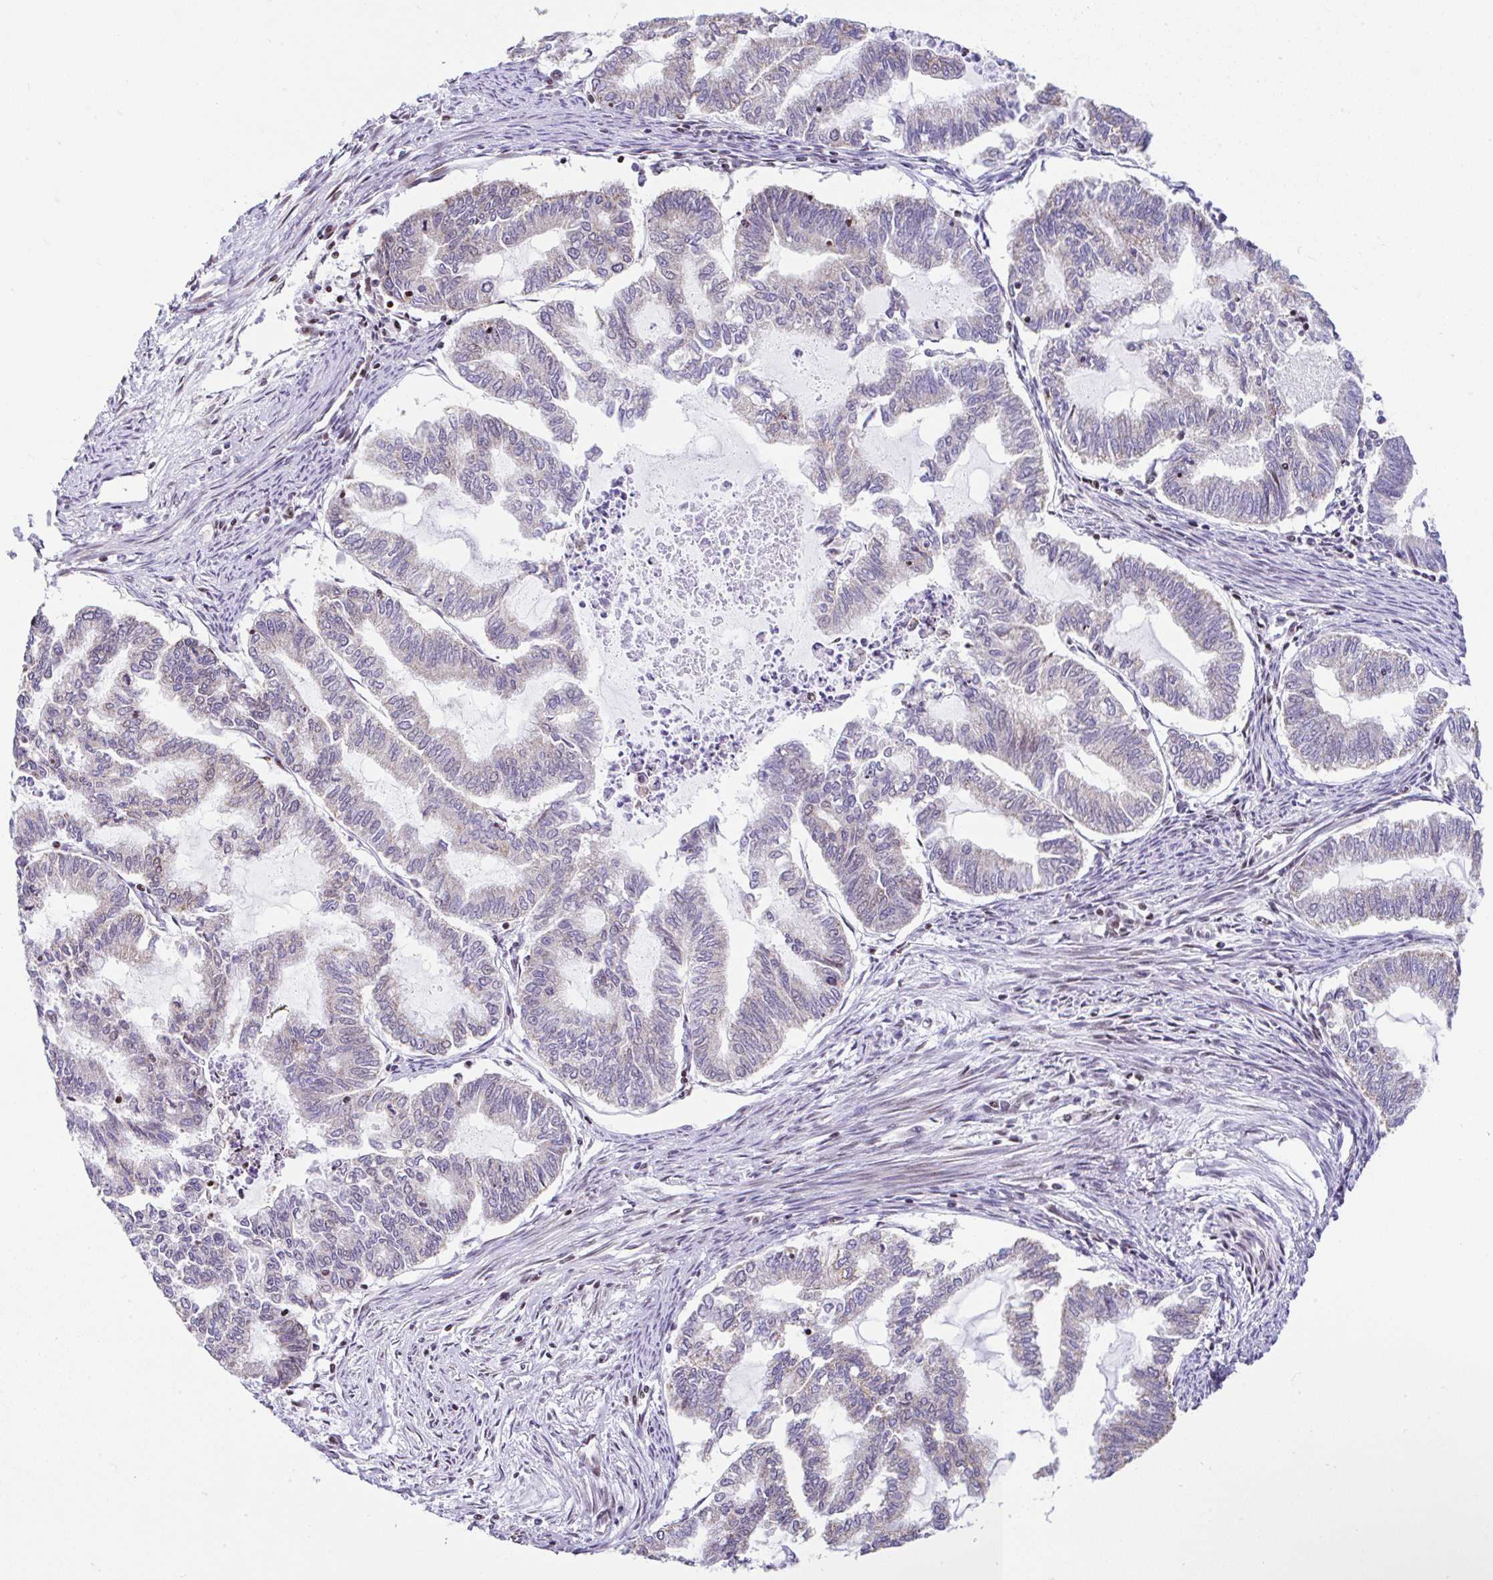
{"staining": {"intensity": "negative", "quantity": "none", "location": "none"}, "tissue": "endometrial cancer", "cell_type": "Tumor cells", "image_type": "cancer", "snomed": [{"axis": "morphology", "description": "Adenocarcinoma, NOS"}, {"axis": "topography", "description": "Endometrium"}], "caption": "The histopathology image shows no staining of tumor cells in endometrial cancer.", "gene": "FIGNL1", "patient": {"sex": "female", "age": 79}}